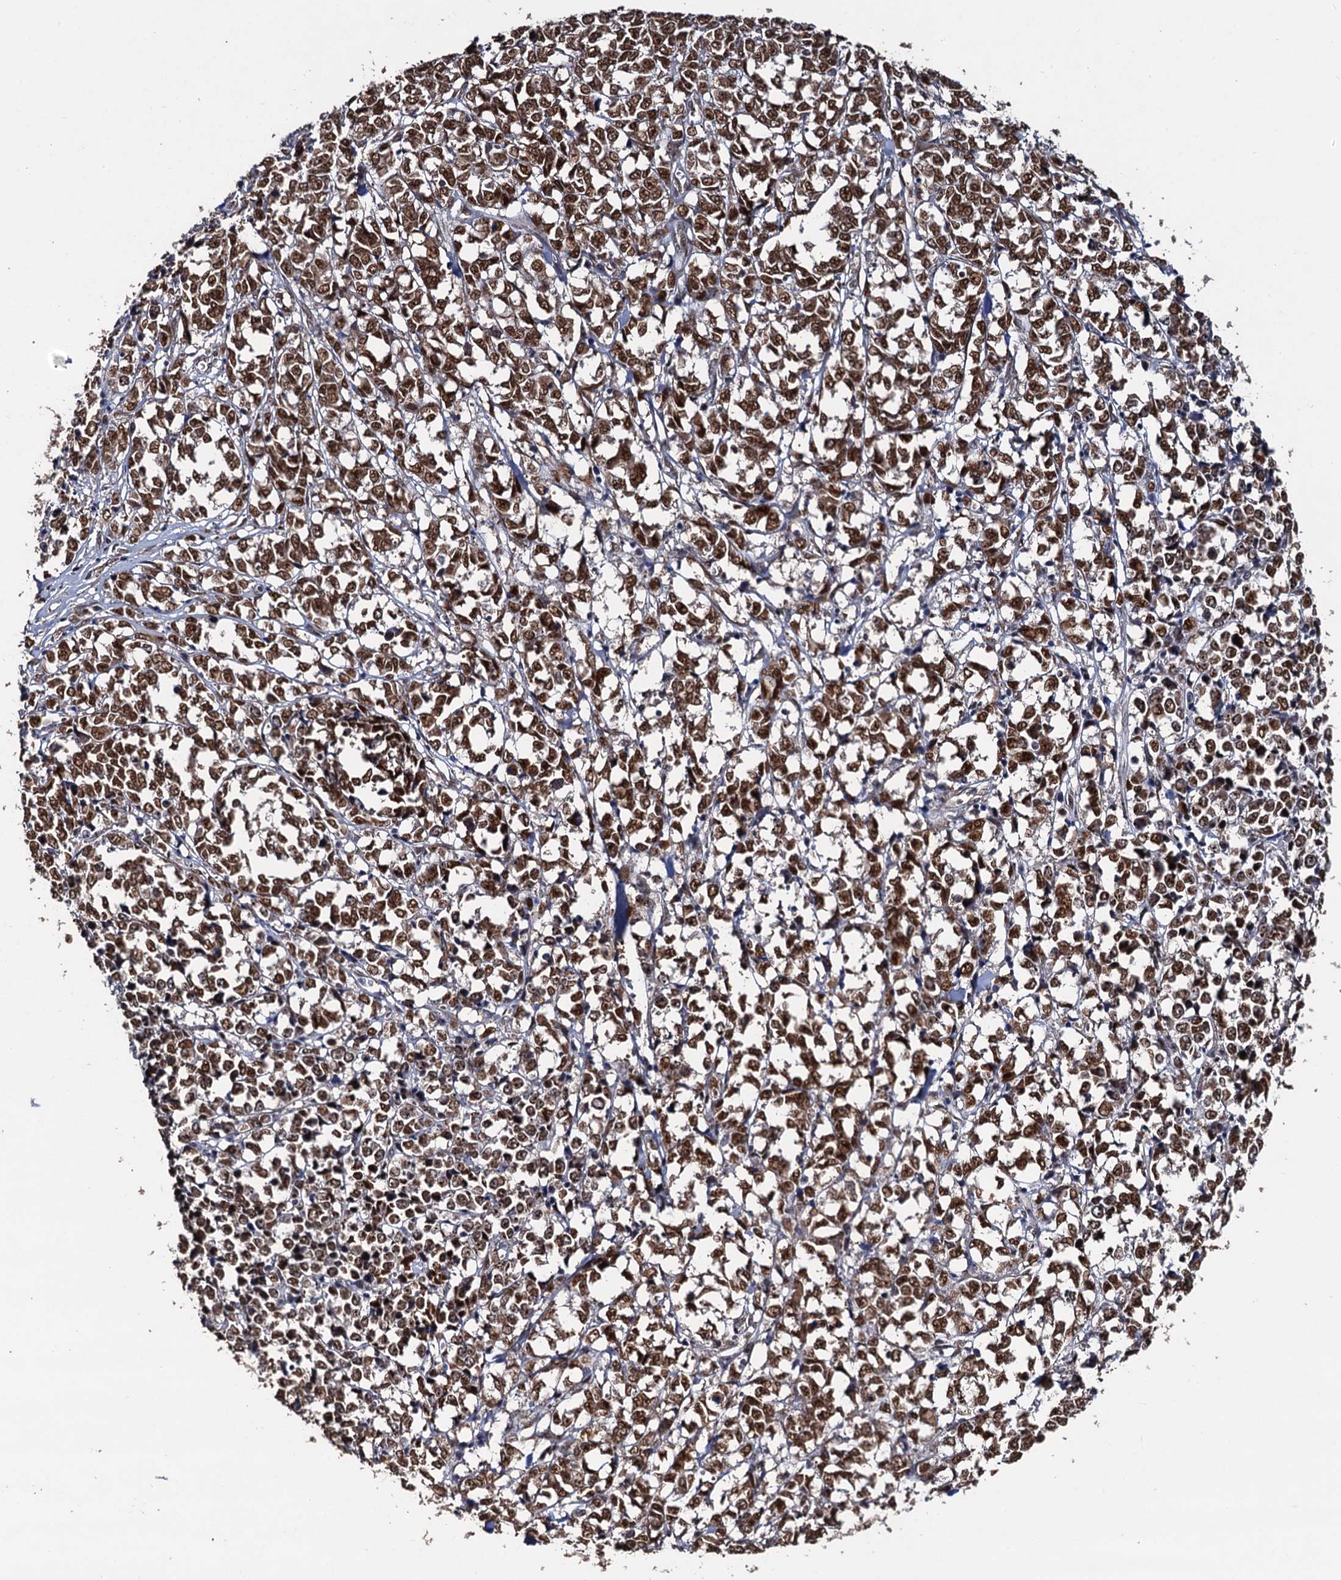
{"staining": {"intensity": "moderate", "quantity": ">75%", "location": "nuclear"}, "tissue": "melanoma", "cell_type": "Tumor cells", "image_type": "cancer", "snomed": [{"axis": "morphology", "description": "Malignant melanoma, NOS"}, {"axis": "topography", "description": "Skin"}], "caption": "Malignant melanoma stained for a protein shows moderate nuclear positivity in tumor cells.", "gene": "LRRC63", "patient": {"sex": "female", "age": 72}}